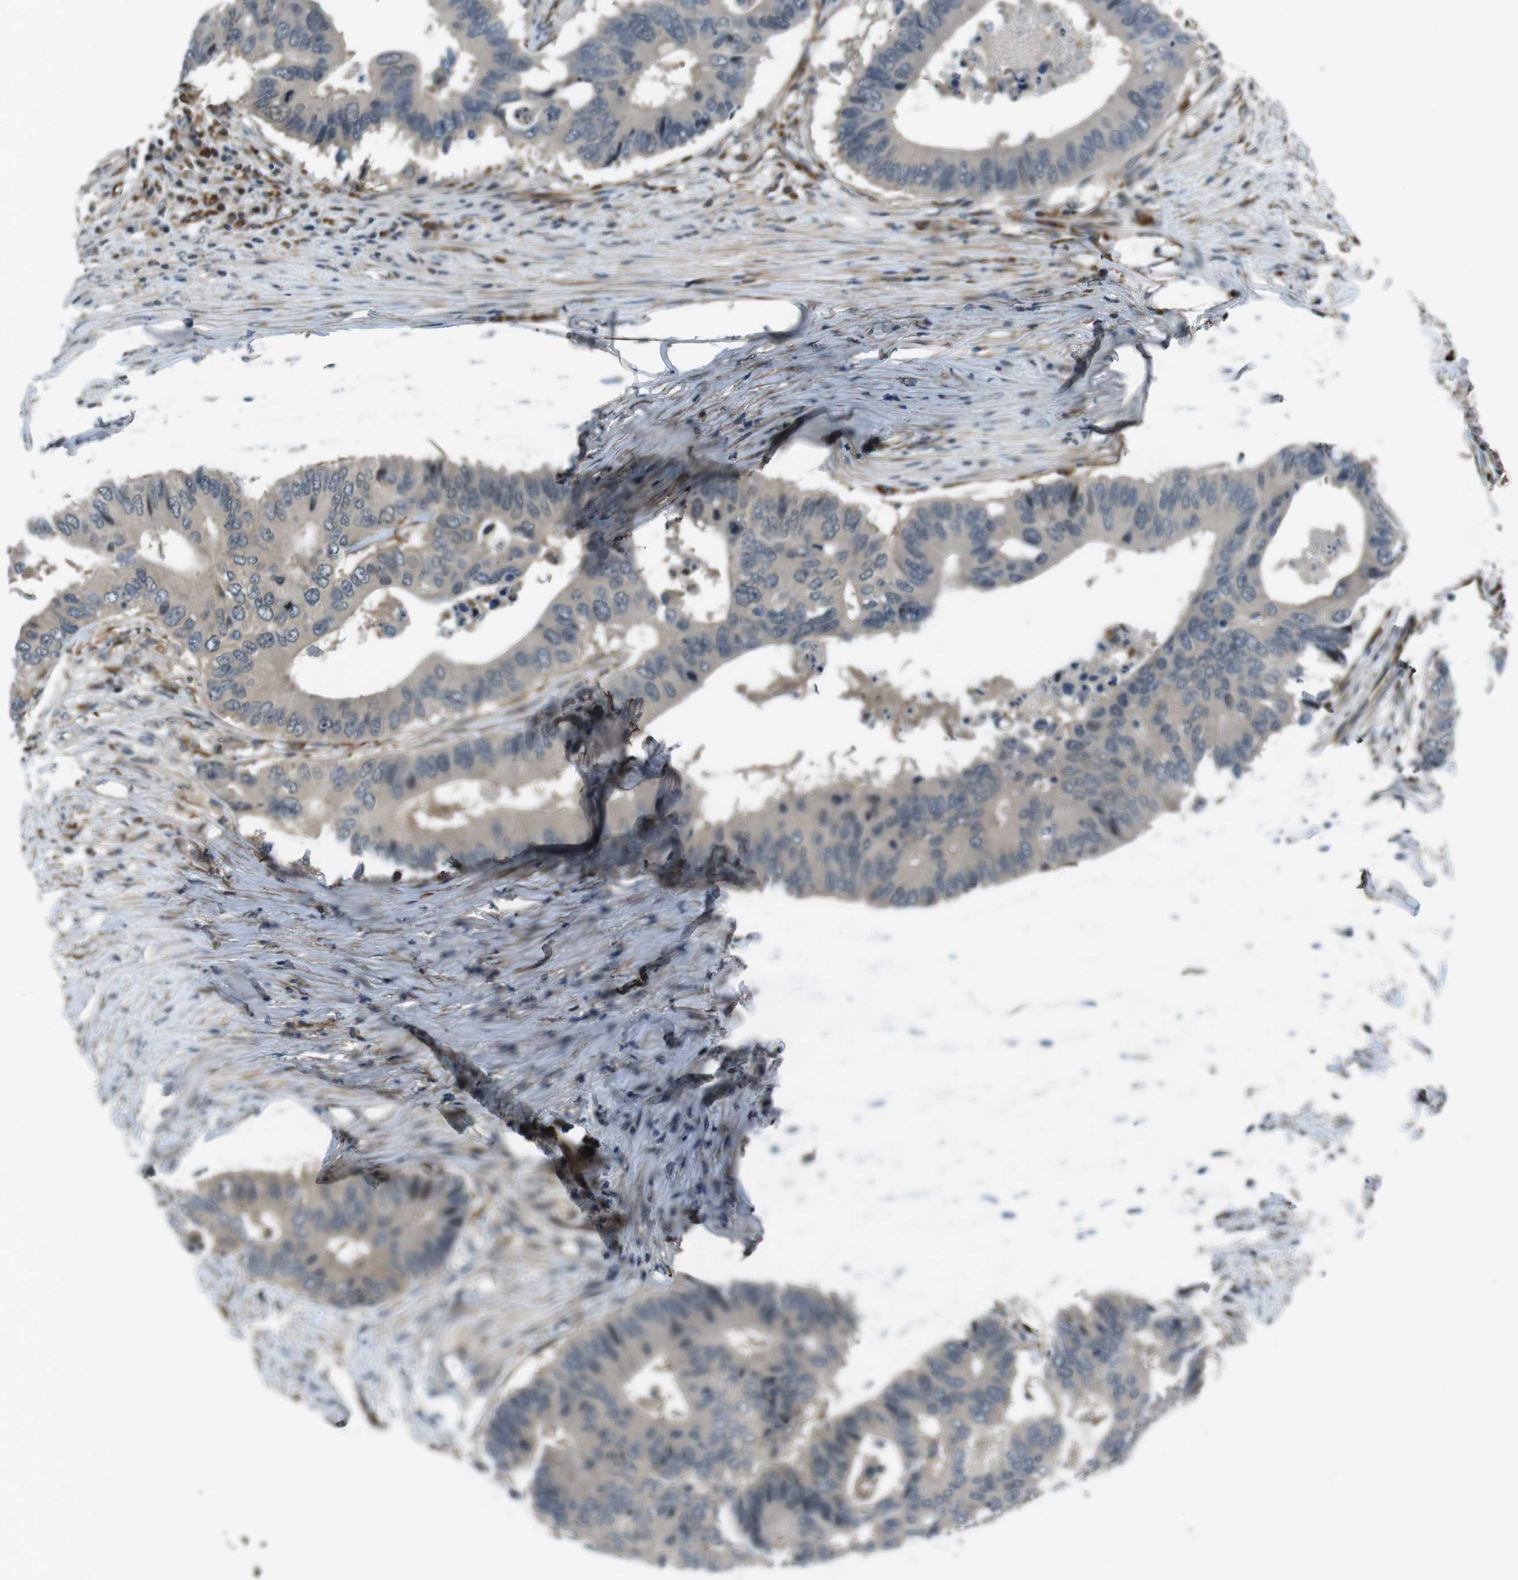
{"staining": {"intensity": "negative", "quantity": "none", "location": "none"}, "tissue": "colorectal cancer", "cell_type": "Tumor cells", "image_type": "cancer", "snomed": [{"axis": "morphology", "description": "Adenocarcinoma, NOS"}, {"axis": "topography", "description": "Colon"}], "caption": "A micrograph of human adenocarcinoma (colorectal) is negative for staining in tumor cells.", "gene": "LRRC49", "patient": {"sex": "male", "age": 71}}